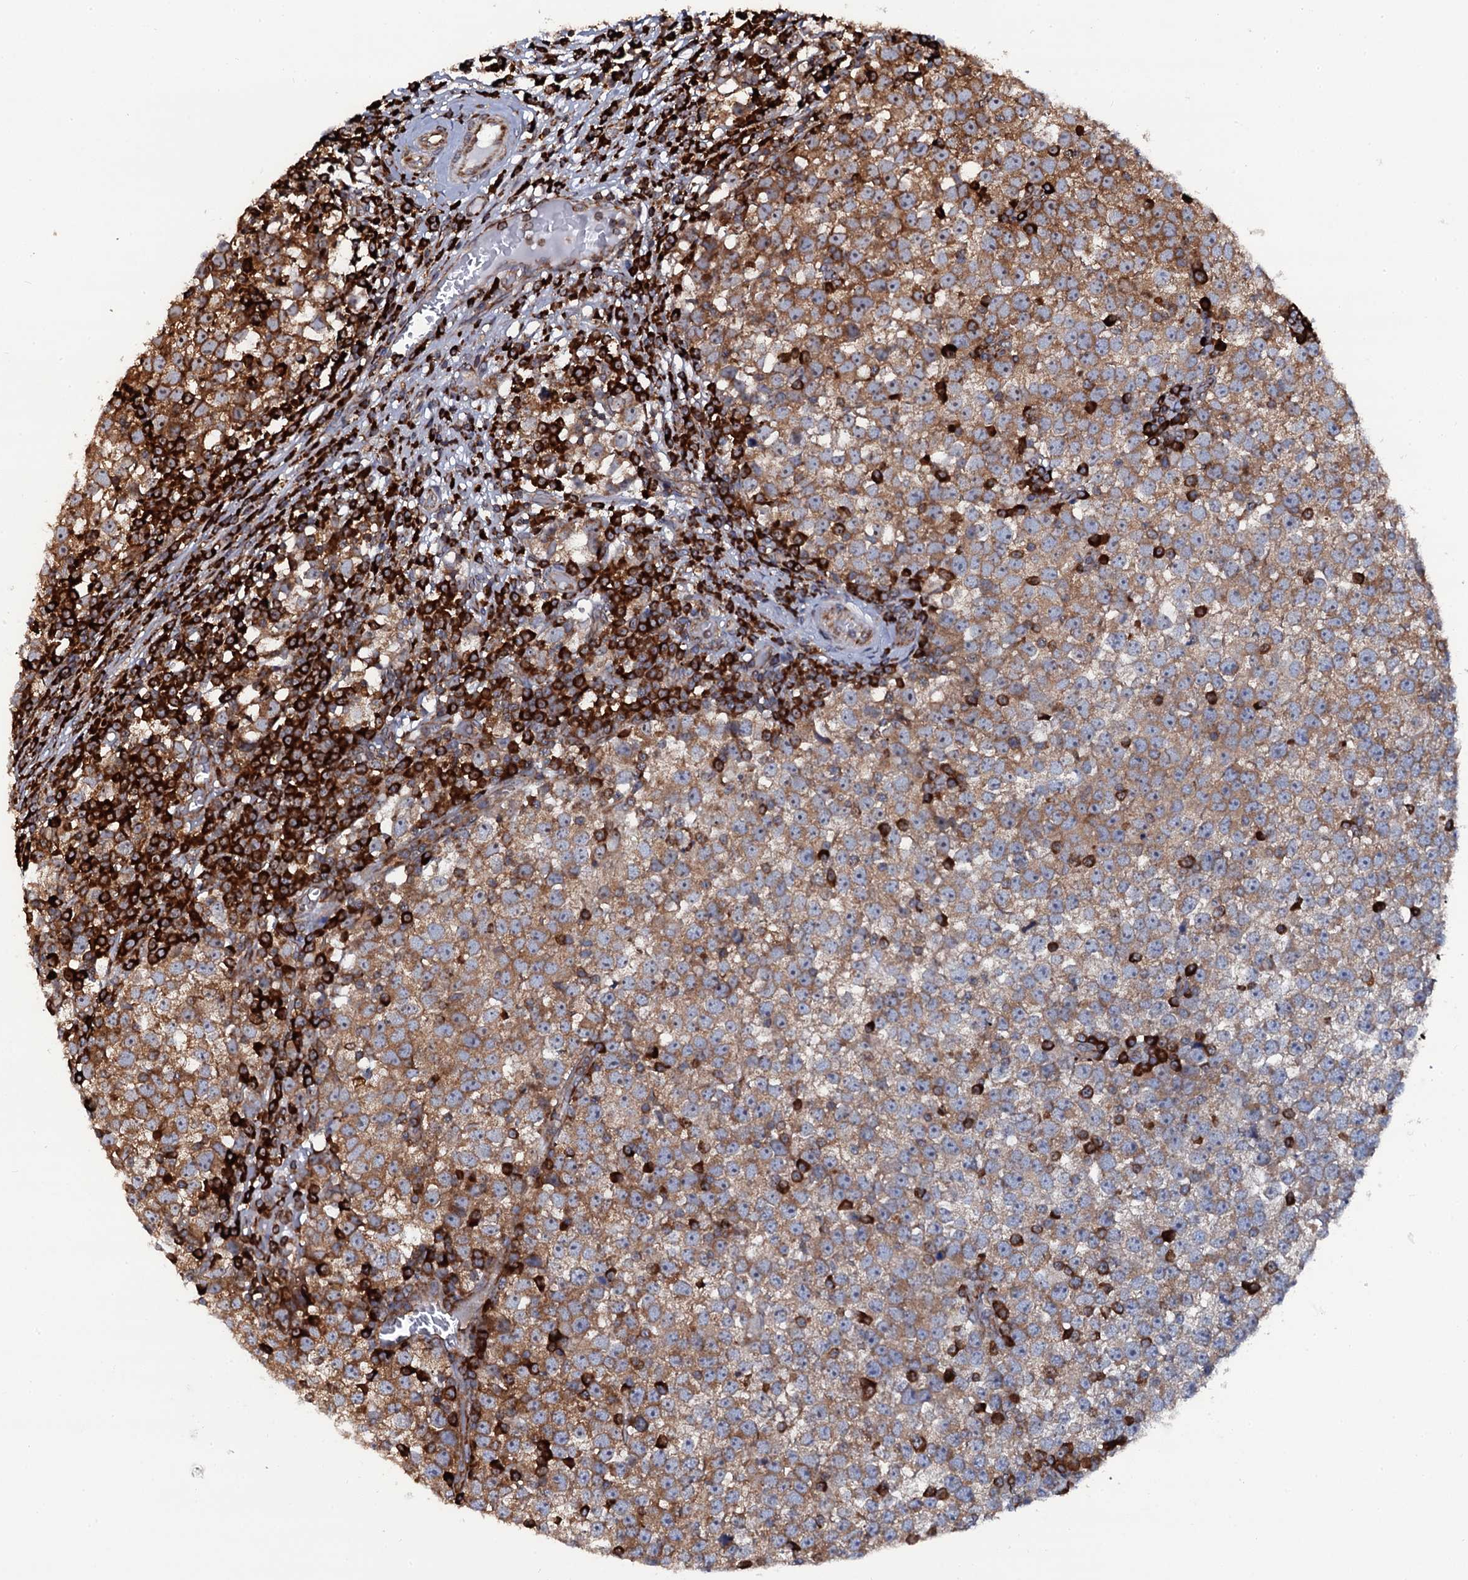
{"staining": {"intensity": "moderate", "quantity": "25%-75%", "location": "cytoplasmic/membranous"}, "tissue": "testis cancer", "cell_type": "Tumor cells", "image_type": "cancer", "snomed": [{"axis": "morphology", "description": "Seminoma, NOS"}, {"axis": "topography", "description": "Testis"}], "caption": "Approximately 25%-75% of tumor cells in seminoma (testis) demonstrate moderate cytoplasmic/membranous protein expression as visualized by brown immunohistochemical staining.", "gene": "SPTY2D1", "patient": {"sex": "male", "age": 65}}